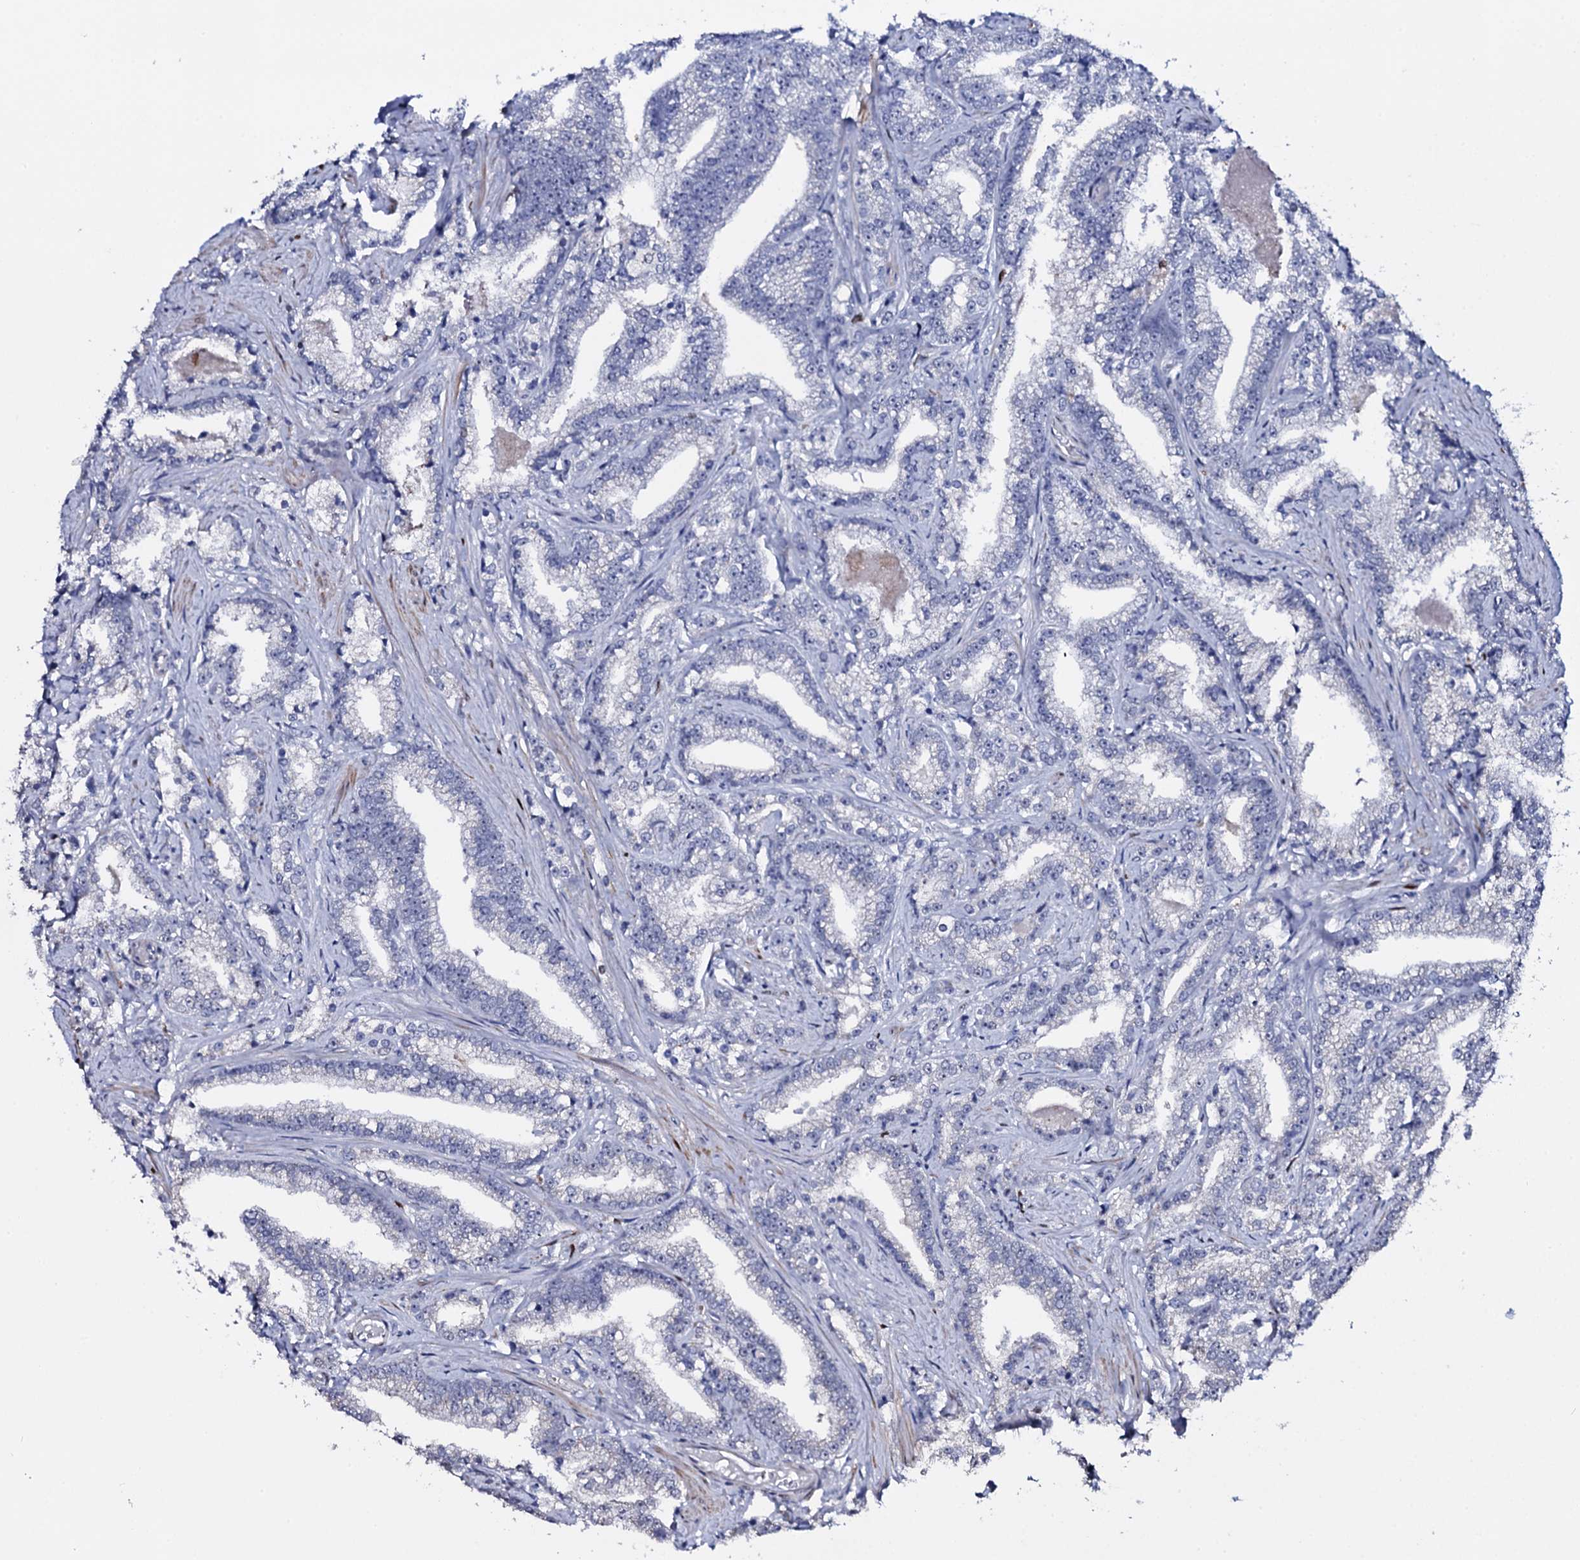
{"staining": {"intensity": "negative", "quantity": "none", "location": "none"}, "tissue": "prostate cancer", "cell_type": "Tumor cells", "image_type": "cancer", "snomed": [{"axis": "morphology", "description": "Adenocarcinoma, High grade"}, {"axis": "topography", "description": "Prostate and seminal vesicle, NOS"}], "caption": "Immunohistochemistry (IHC) image of neoplastic tissue: human prostate cancer stained with DAB (3,3'-diaminobenzidine) exhibits no significant protein expression in tumor cells.", "gene": "NPM2", "patient": {"sex": "male", "age": 67}}